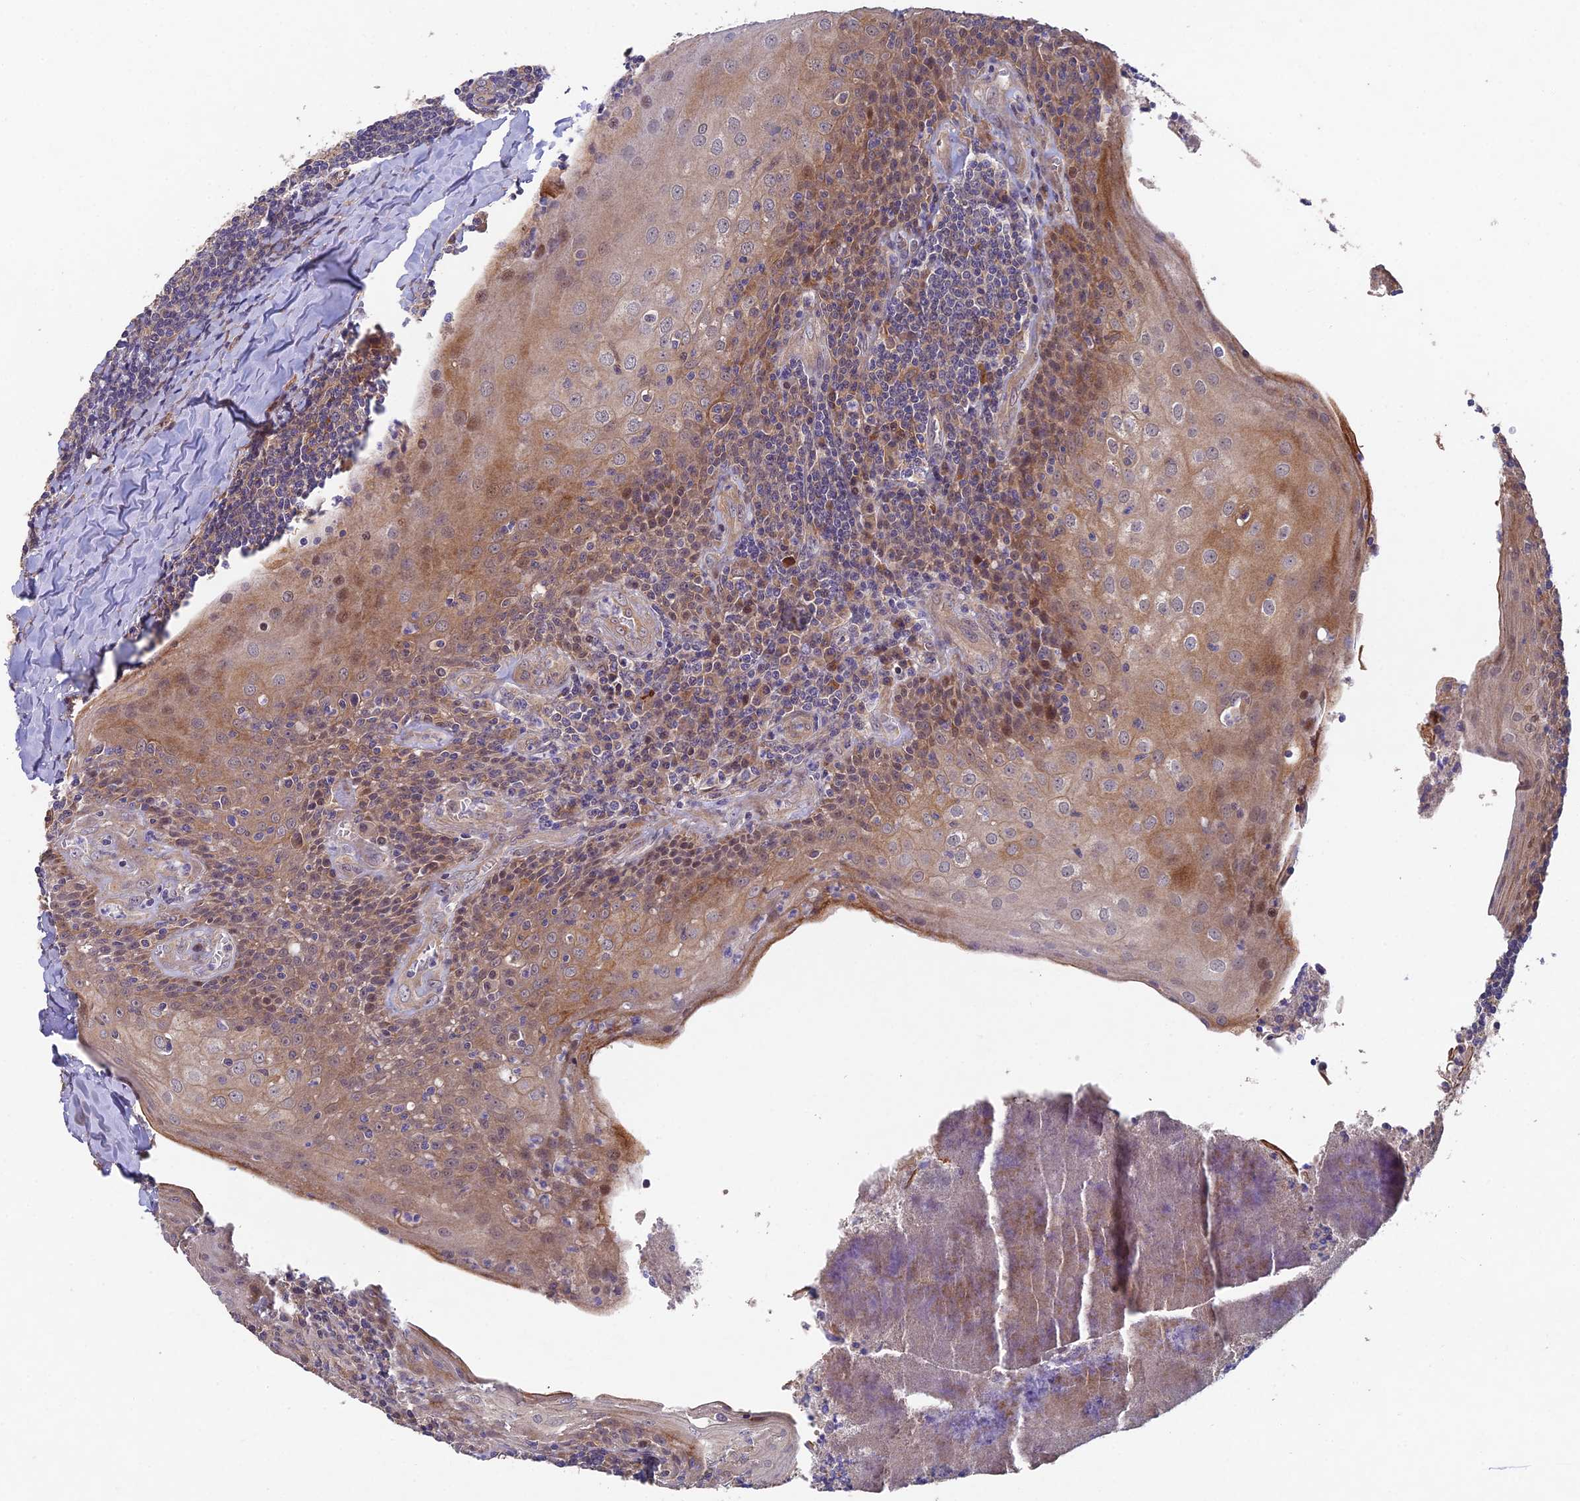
{"staining": {"intensity": "weak", "quantity": "<25%", "location": "cytoplasmic/membranous"}, "tissue": "tonsil", "cell_type": "Germinal center cells", "image_type": "normal", "snomed": [{"axis": "morphology", "description": "Normal tissue, NOS"}, {"axis": "topography", "description": "Tonsil"}], "caption": "Immunohistochemistry histopathology image of normal tonsil: tonsil stained with DAB (3,3'-diaminobenzidine) demonstrates no significant protein expression in germinal center cells. The staining is performed using DAB (3,3'-diaminobenzidine) brown chromogen with nuclei counter-stained in using hematoxylin.", "gene": "NSMCE1", "patient": {"sex": "male", "age": 27}}